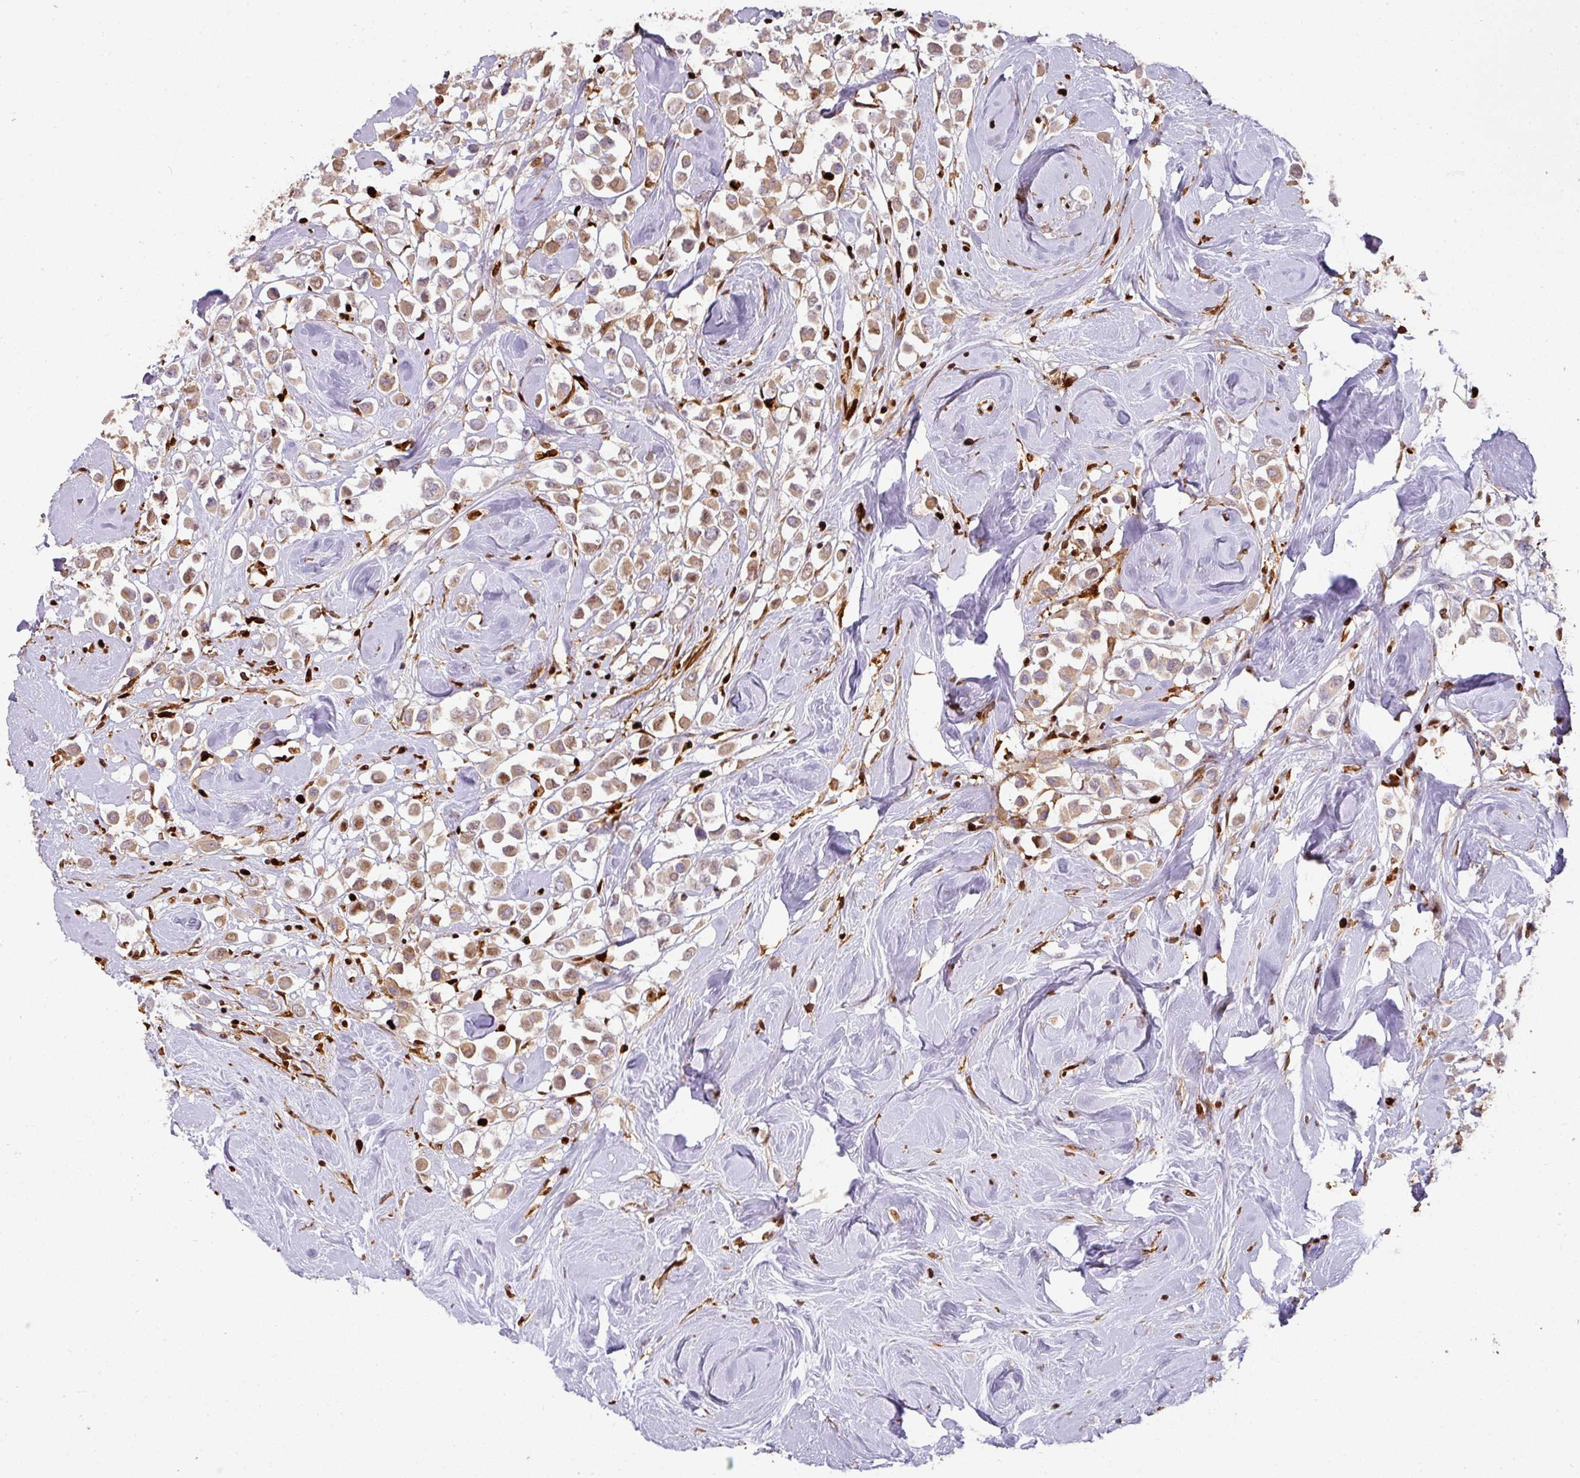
{"staining": {"intensity": "moderate", "quantity": "25%-75%", "location": "cytoplasmic/membranous"}, "tissue": "breast cancer", "cell_type": "Tumor cells", "image_type": "cancer", "snomed": [{"axis": "morphology", "description": "Duct carcinoma"}, {"axis": "topography", "description": "Breast"}], "caption": "Tumor cells reveal medium levels of moderate cytoplasmic/membranous positivity in approximately 25%-75% of cells in human breast cancer (infiltrating ductal carcinoma).", "gene": "SAMHD1", "patient": {"sex": "female", "age": 61}}